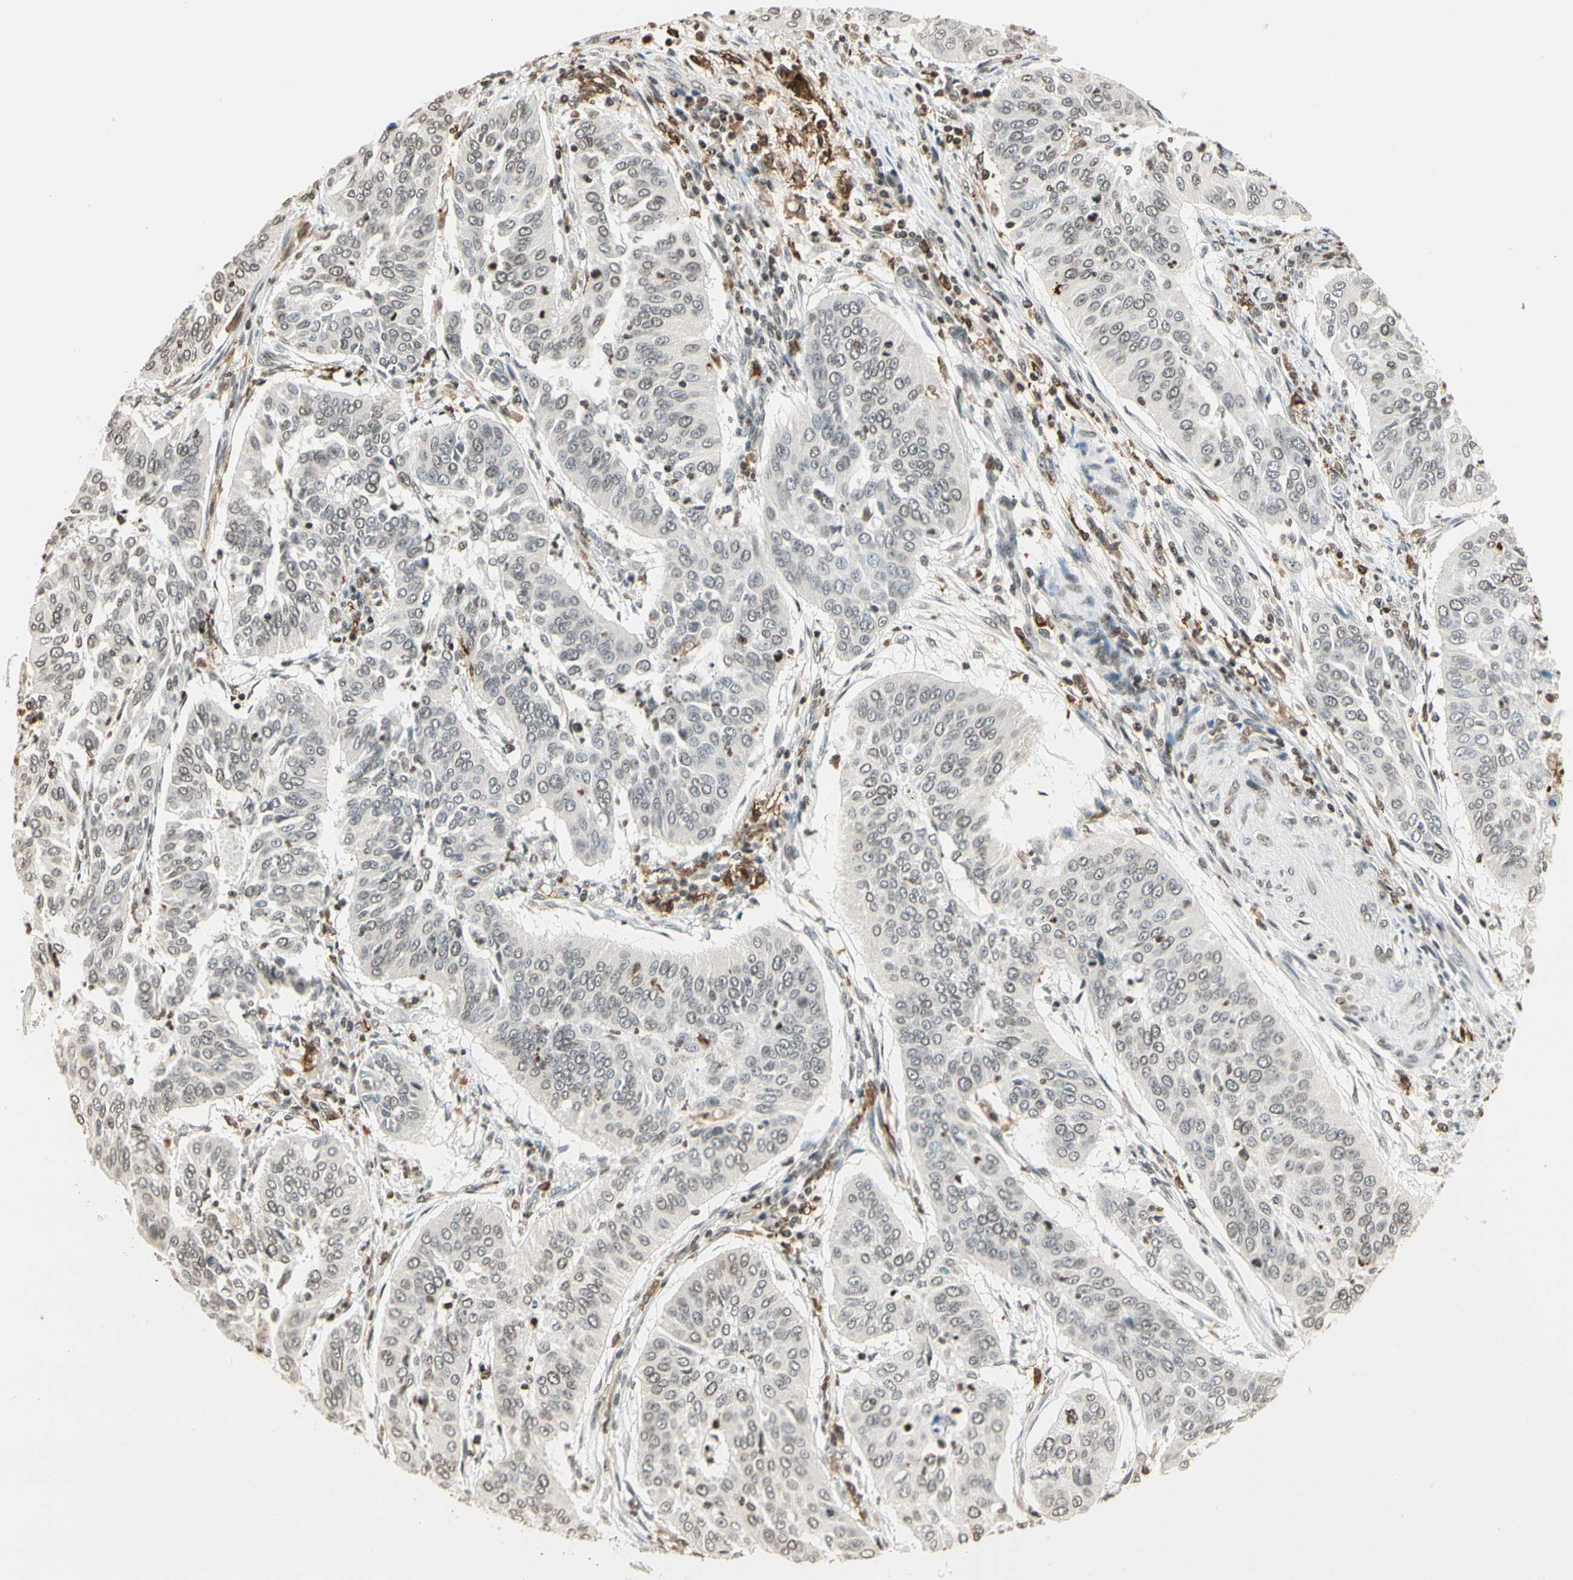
{"staining": {"intensity": "weak", "quantity": "<25%", "location": "nuclear"}, "tissue": "cervical cancer", "cell_type": "Tumor cells", "image_type": "cancer", "snomed": [{"axis": "morphology", "description": "Normal tissue, NOS"}, {"axis": "morphology", "description": "Squamous cell carcinoma, NOS"}, {"axis": "topography", "description": "Cervix"}], "caption": "The image displays no significant staining in tumor cells of cervical squamous cell carcinoma.", "gene": "FER", "patient": {"sex": "female", "age": 39}}